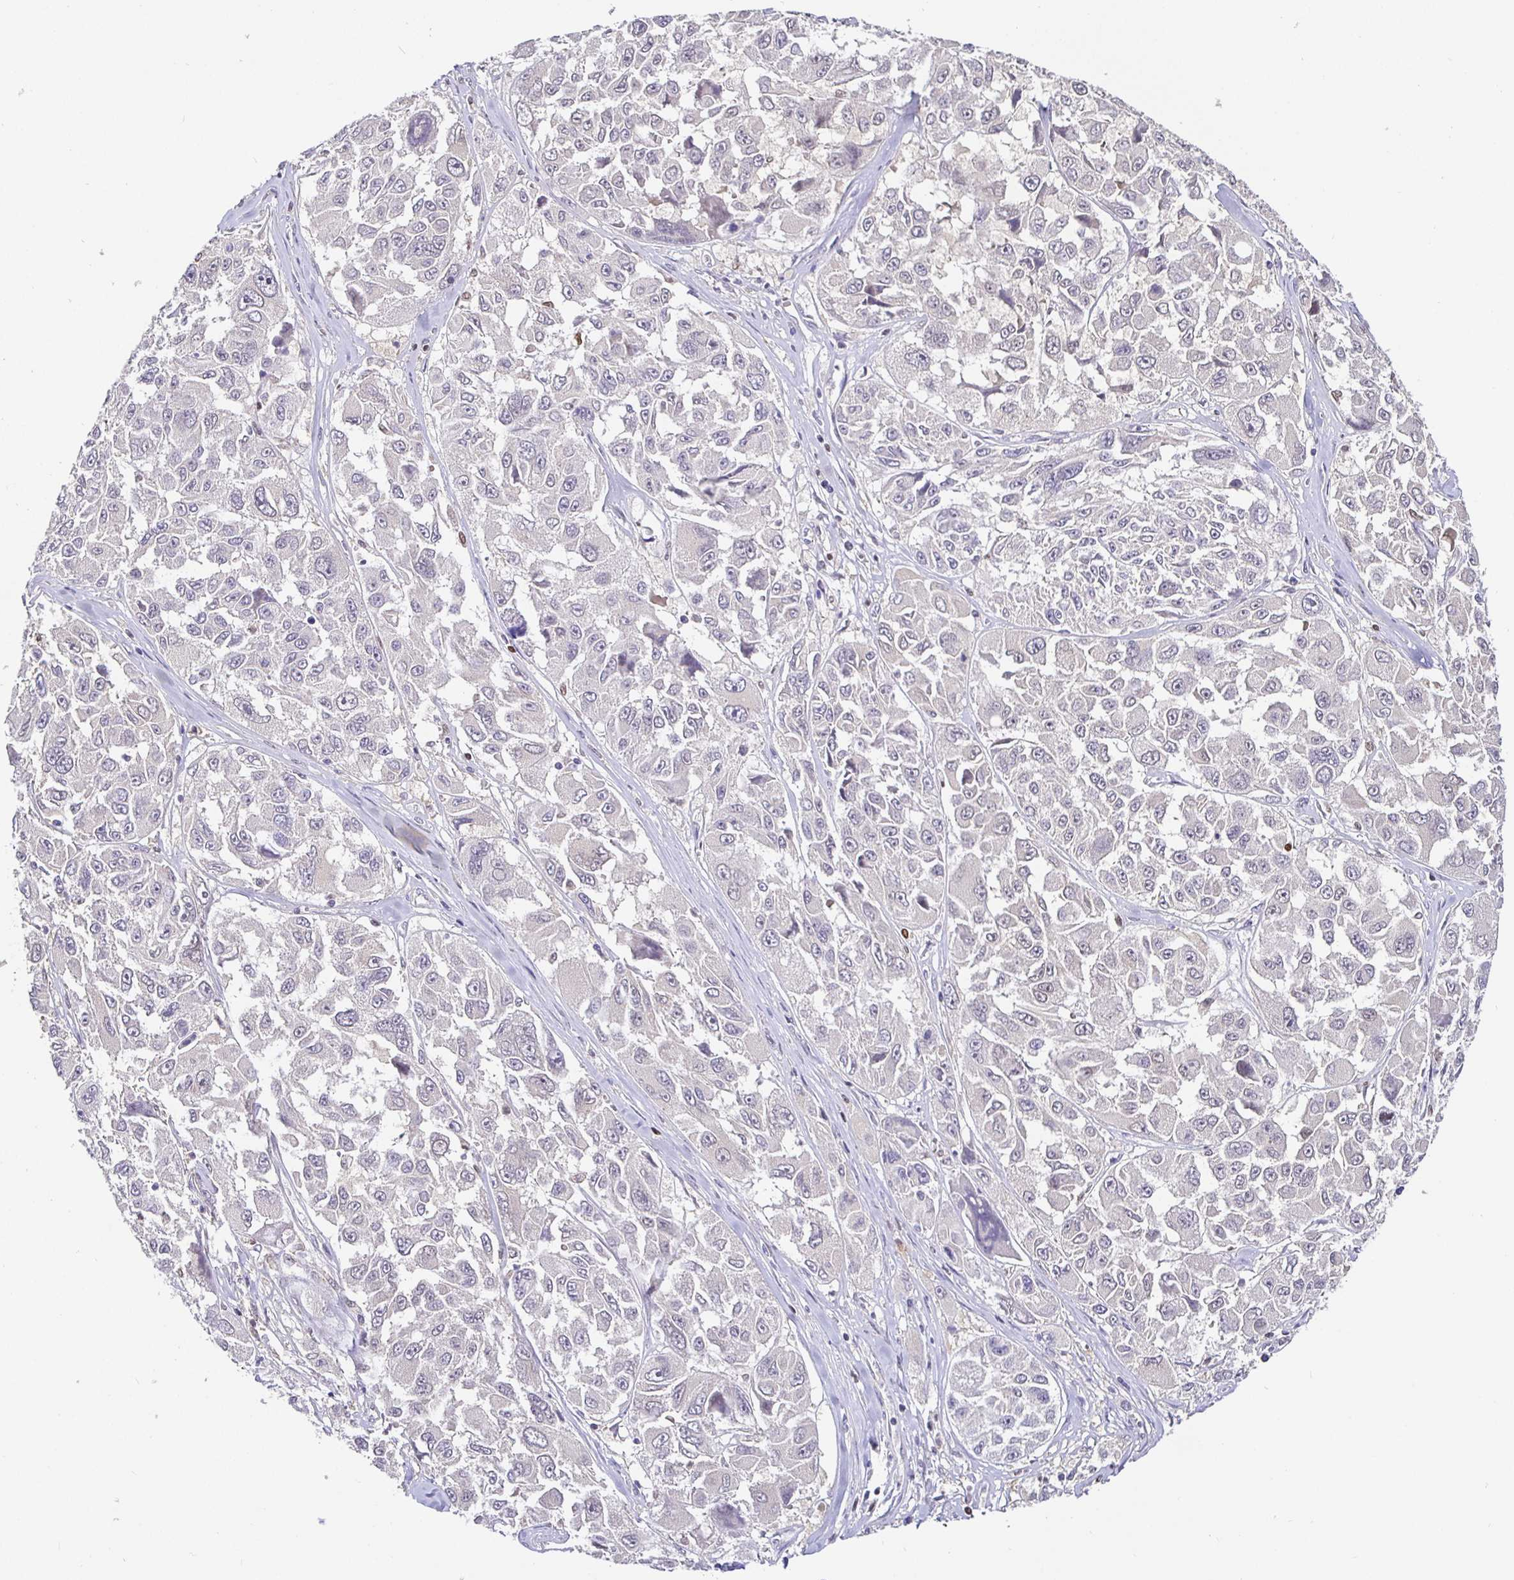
{"staining": {"intensity": "negative", "quantity": "none", "location": "none"}, "tissue": "melanoma", "cell_type": "Tumor cells", "image_type": "cancer", "snomed": [{"axis": "morphology", "description": "Malignant melanoma, NOS"}, {"axis": "topography", "description": "Skin"}], "caption": "Immunohistochemical staining of human melanoma displays no significant positivity in tumor cells.", "gene": "SATB1", "patient": {"sex": "female", "age": 66}}